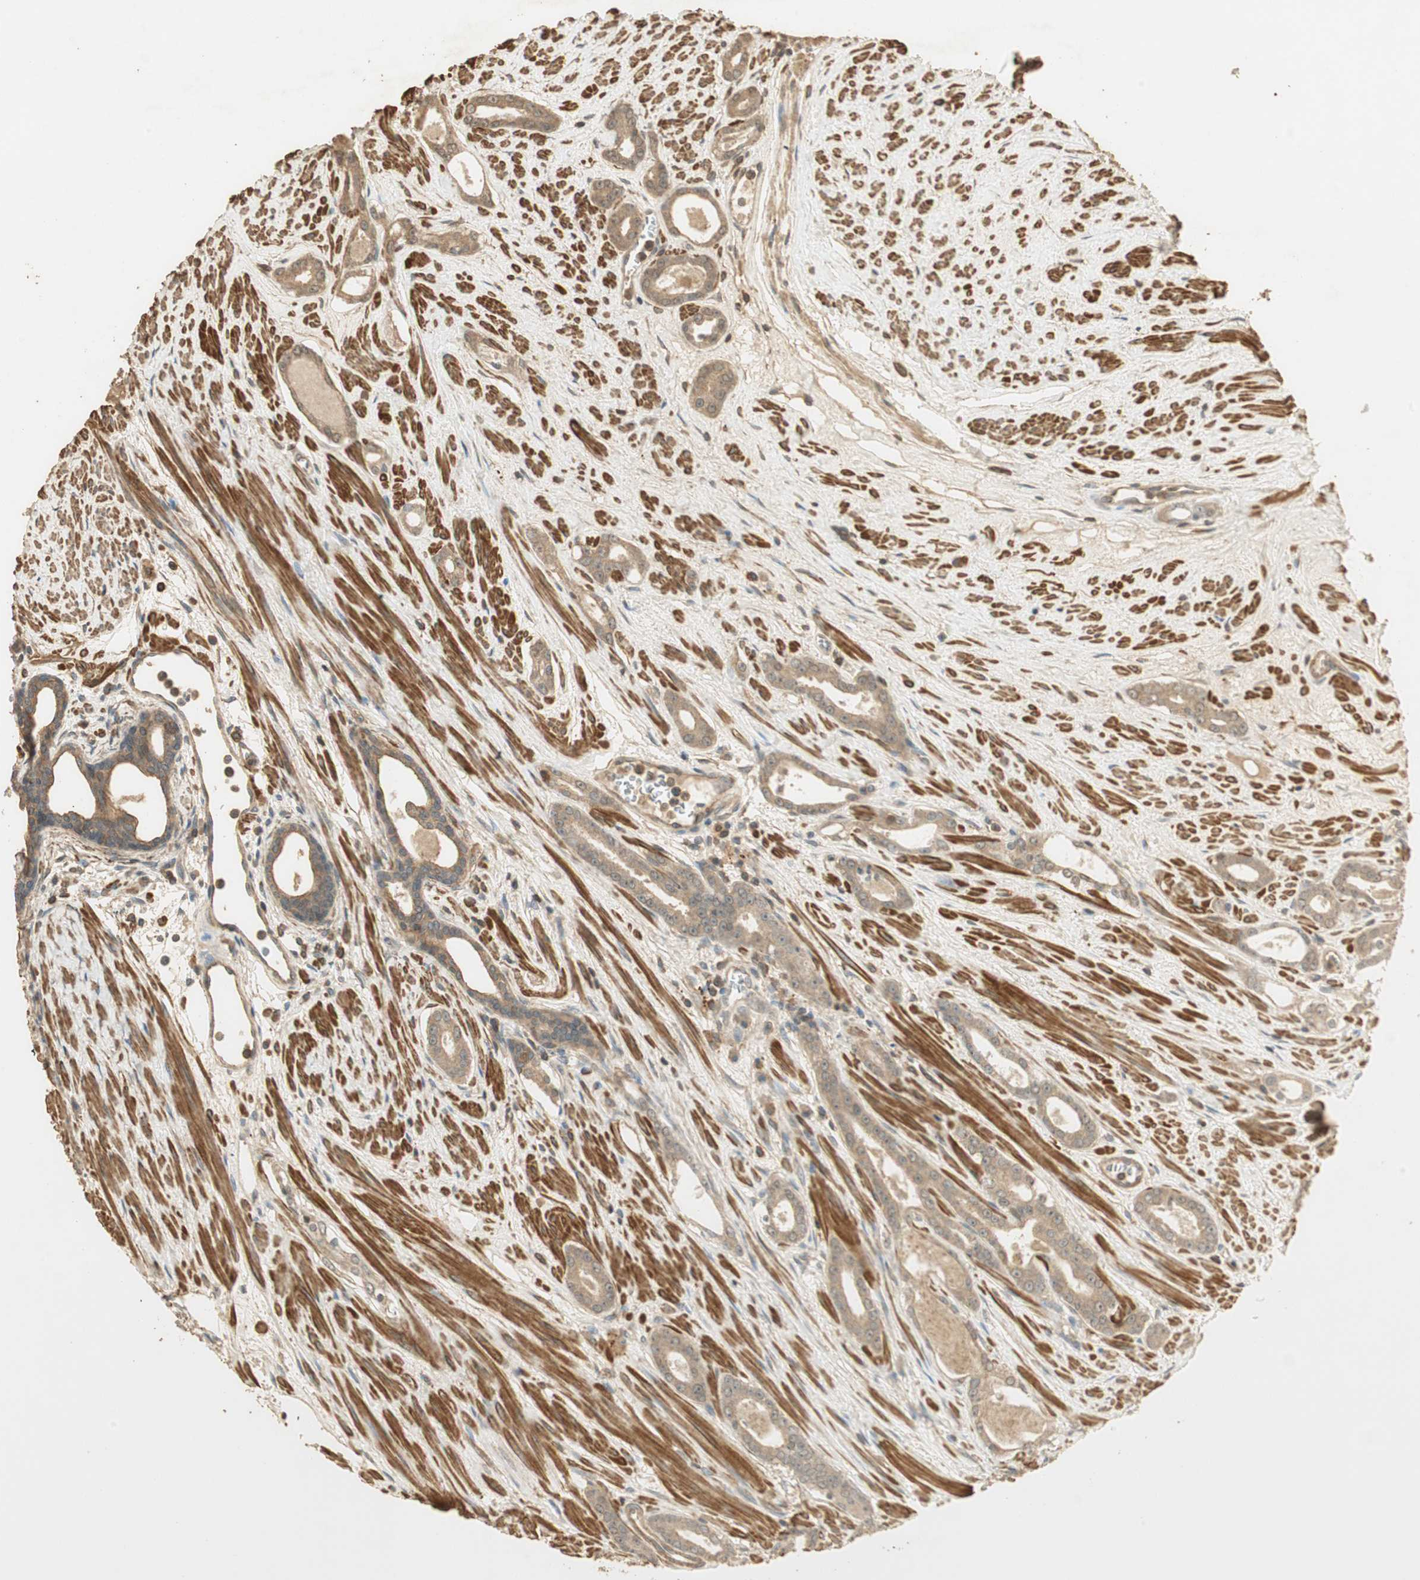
{"staining": {"intensity": "moderate", "quantity": ">75%", "location": "cytoplasmic/membranous"}, "tissue": "prostate cancer", "cell_type": "Tumor cells", "image_type": "cancer", "snomed": [{"axis": "morphology", "description": "Adenocarcinoma, Low grade"}, {"axis": "topography", "description": "Prostate"}], "caption": "Tumor cells show medium levels of moderate cytoplasmic/membranous positivity in approximately >75% of cells in prostate cancer.", "gene": "USP2", "patient": {"sex": "male", "age": 57}}